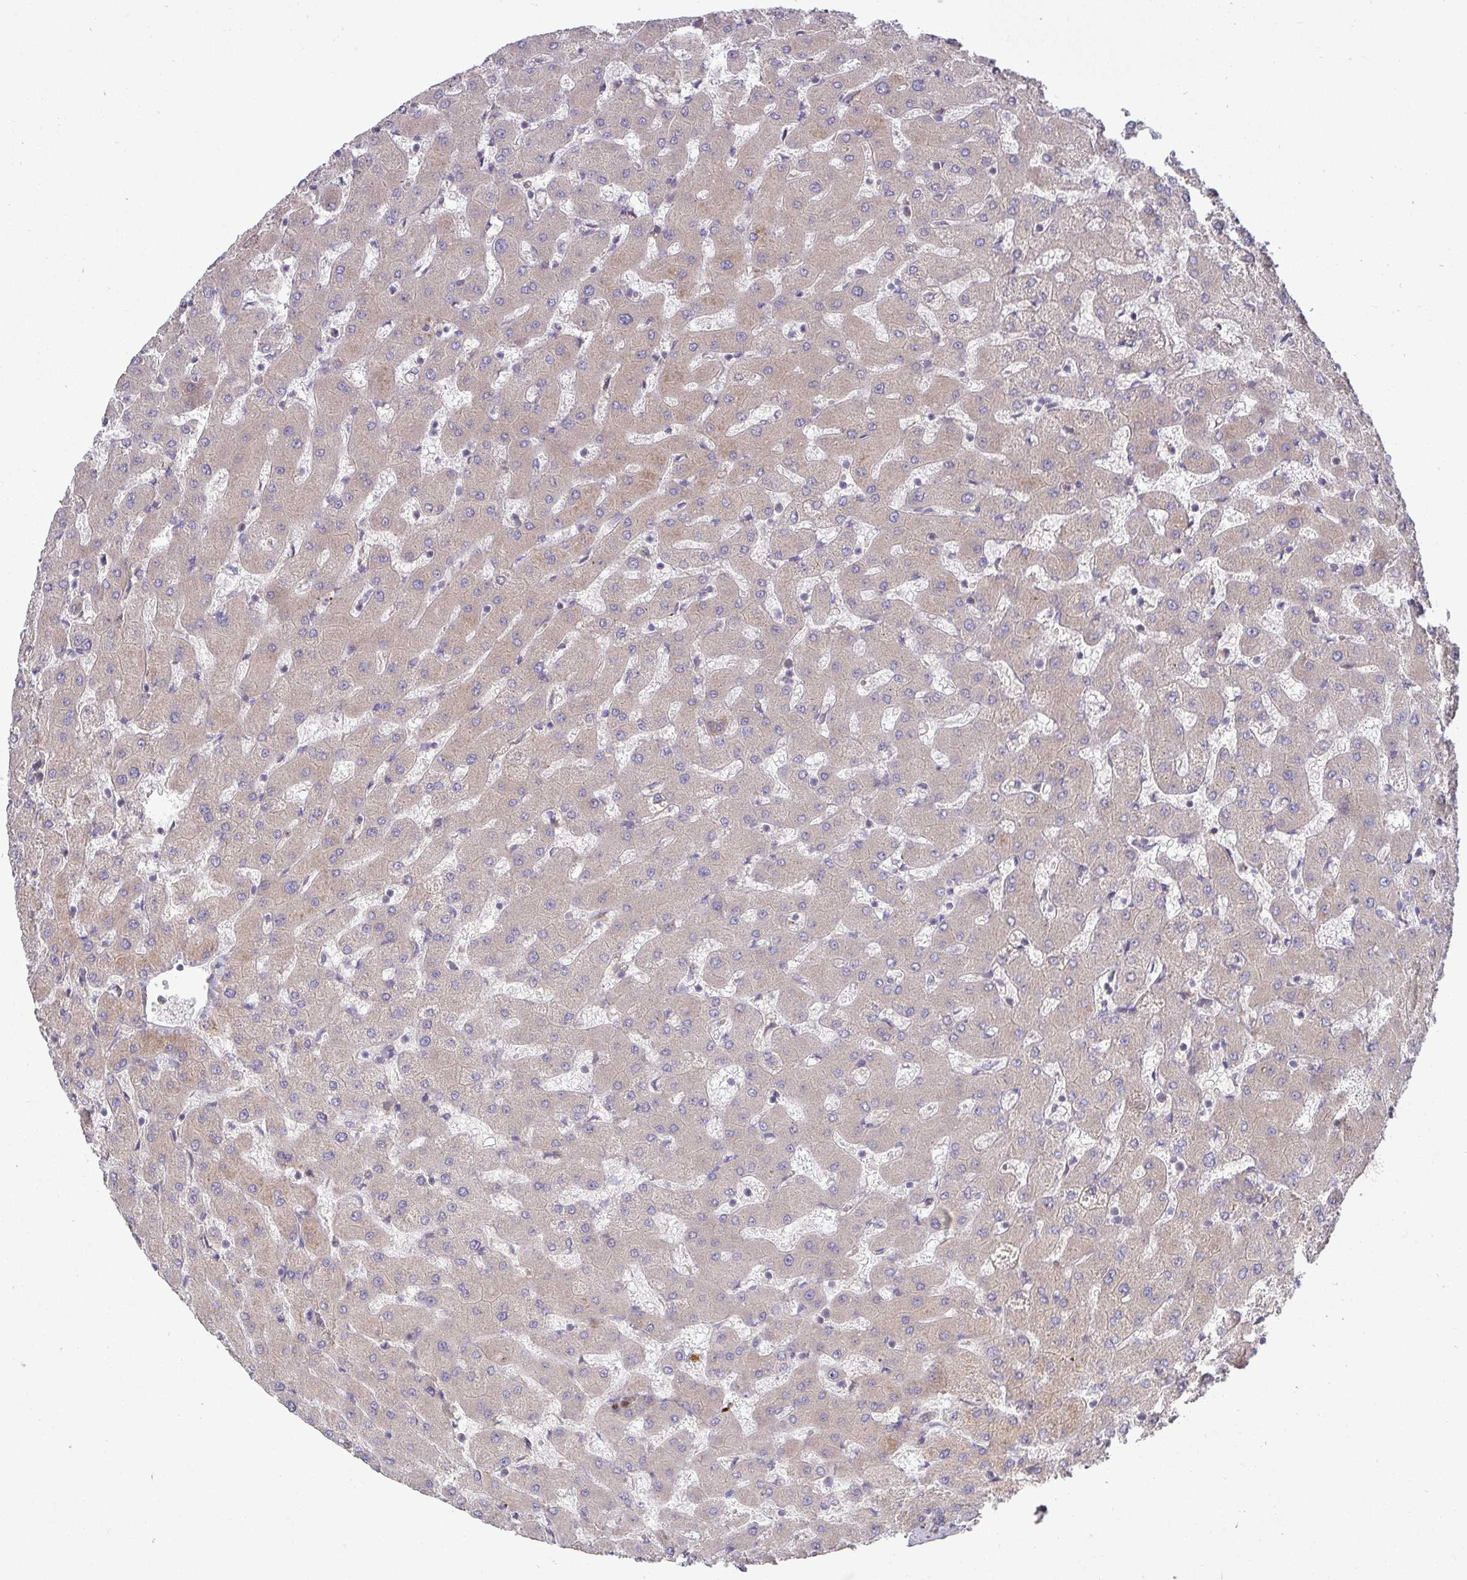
{"staining": {"intensity": "negative", "quantity": "none", "location": "none"}, "tissue": "liver", "cell_type": "Cholangiocytes", "image_type": "normal", "snomed": [{"axis": "morphology", "description": "Normal tissue, NOS"}, {"axis": "topography", "description": "Liver"}], "caption": "Human liver stained for a protein using immunohistochemistry (IHC) demonstrates no positivity in cholangiocytes.", "gene": "SH2D1B", "patient": {"sex": "female", "age": 63}}